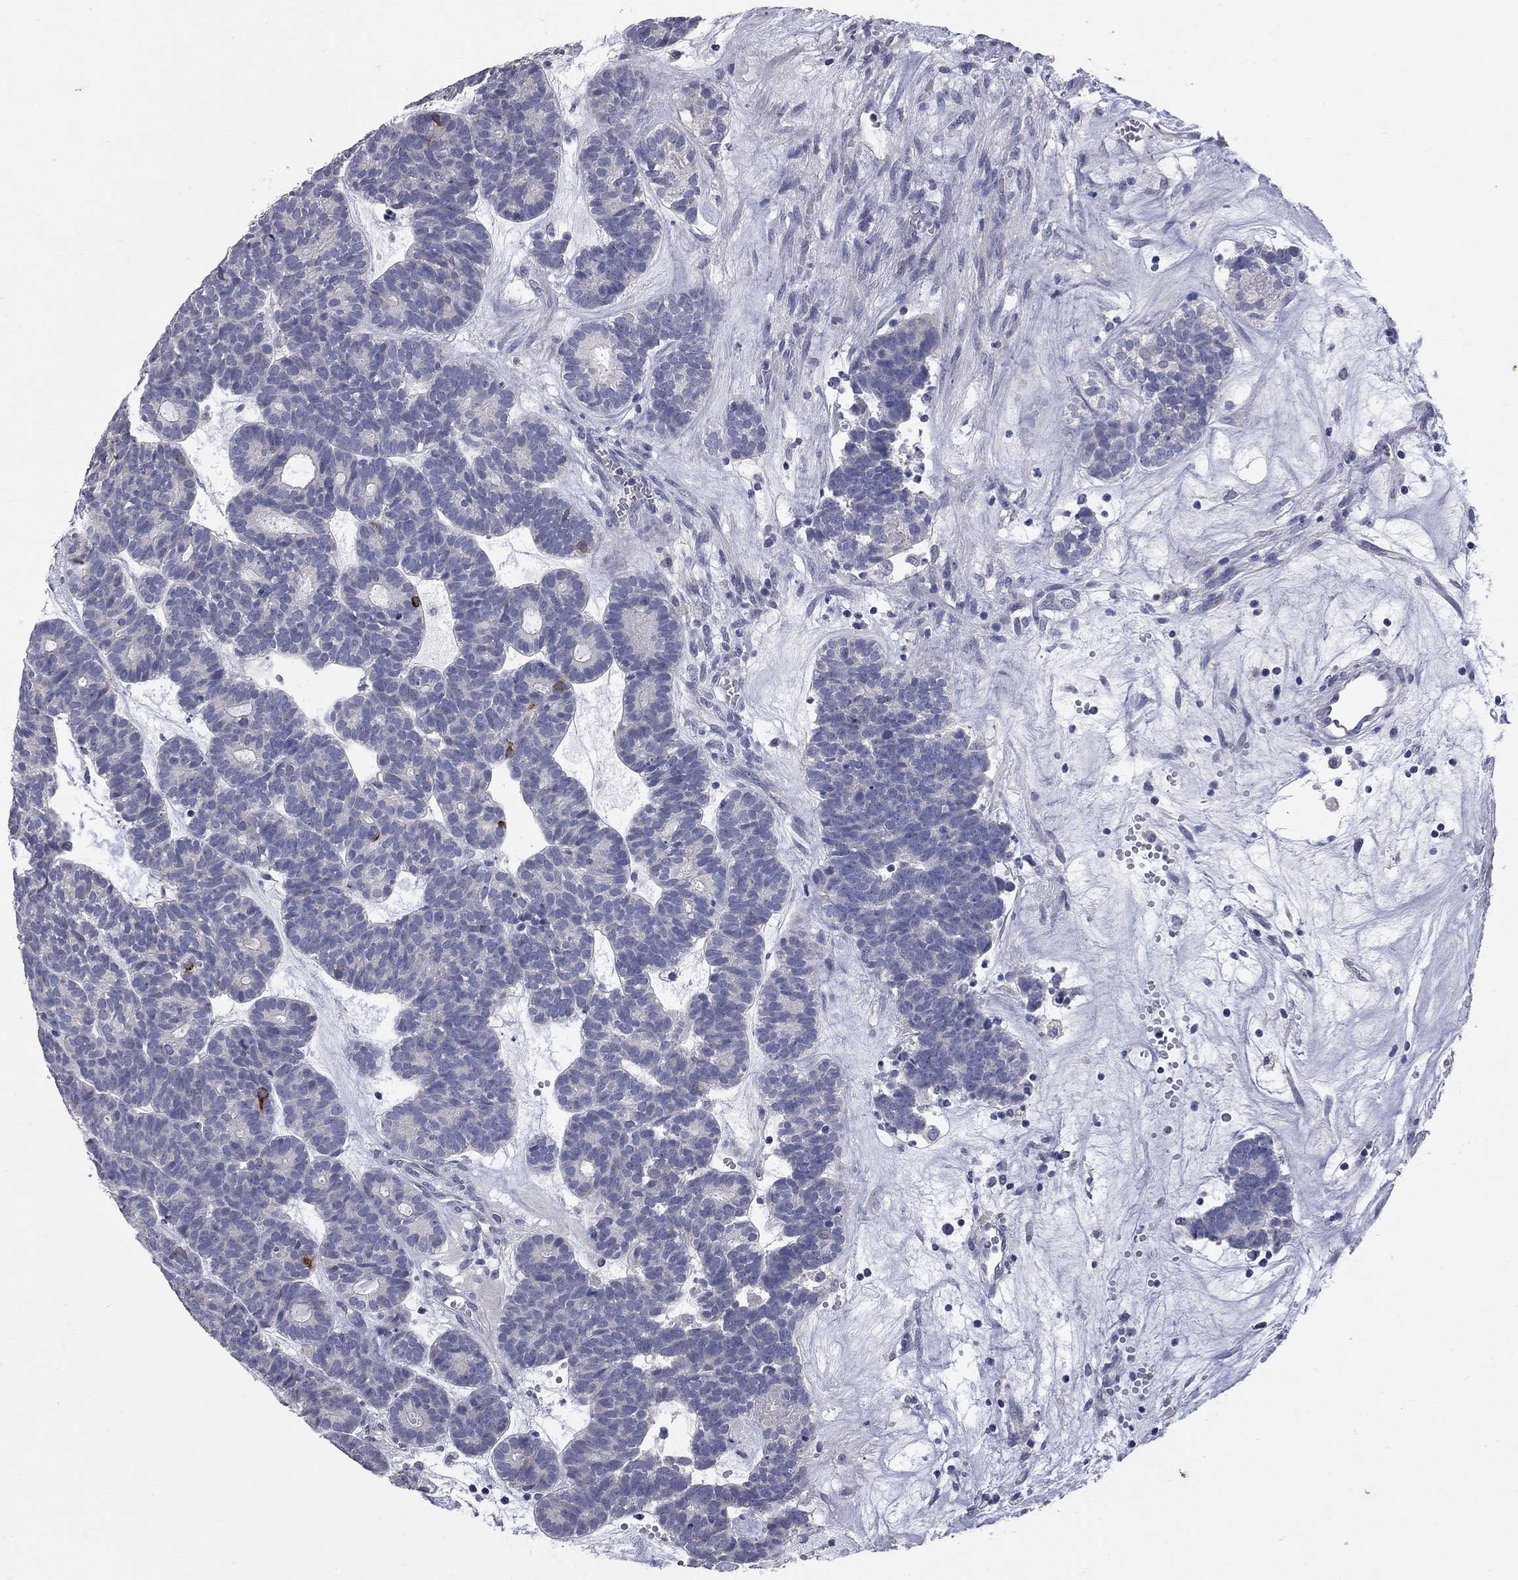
{"staining": {"intensity": "negative", "quantity": "none", "location": "none"}, "tissue": "head and neck cancer", "cell_type": "Tumor cells", "image_type": "cancer", "snomed": [{"axis": "morphology", "description": "Adenocarcinoma, NOS"}, {"axis": "topography", "description": "Head-Neck"}], "caption": "High magnification brightfield microscopy of head and neck adenocarcinoma stained with DAB (brown) and counterstained with hematoxylin (blue): tumor cells show no significant staining. (Brightfield microscopy of DAB IHC at high magnification).", "gene": "NOS2", "patient": {"sex": "female", "age": 81}}